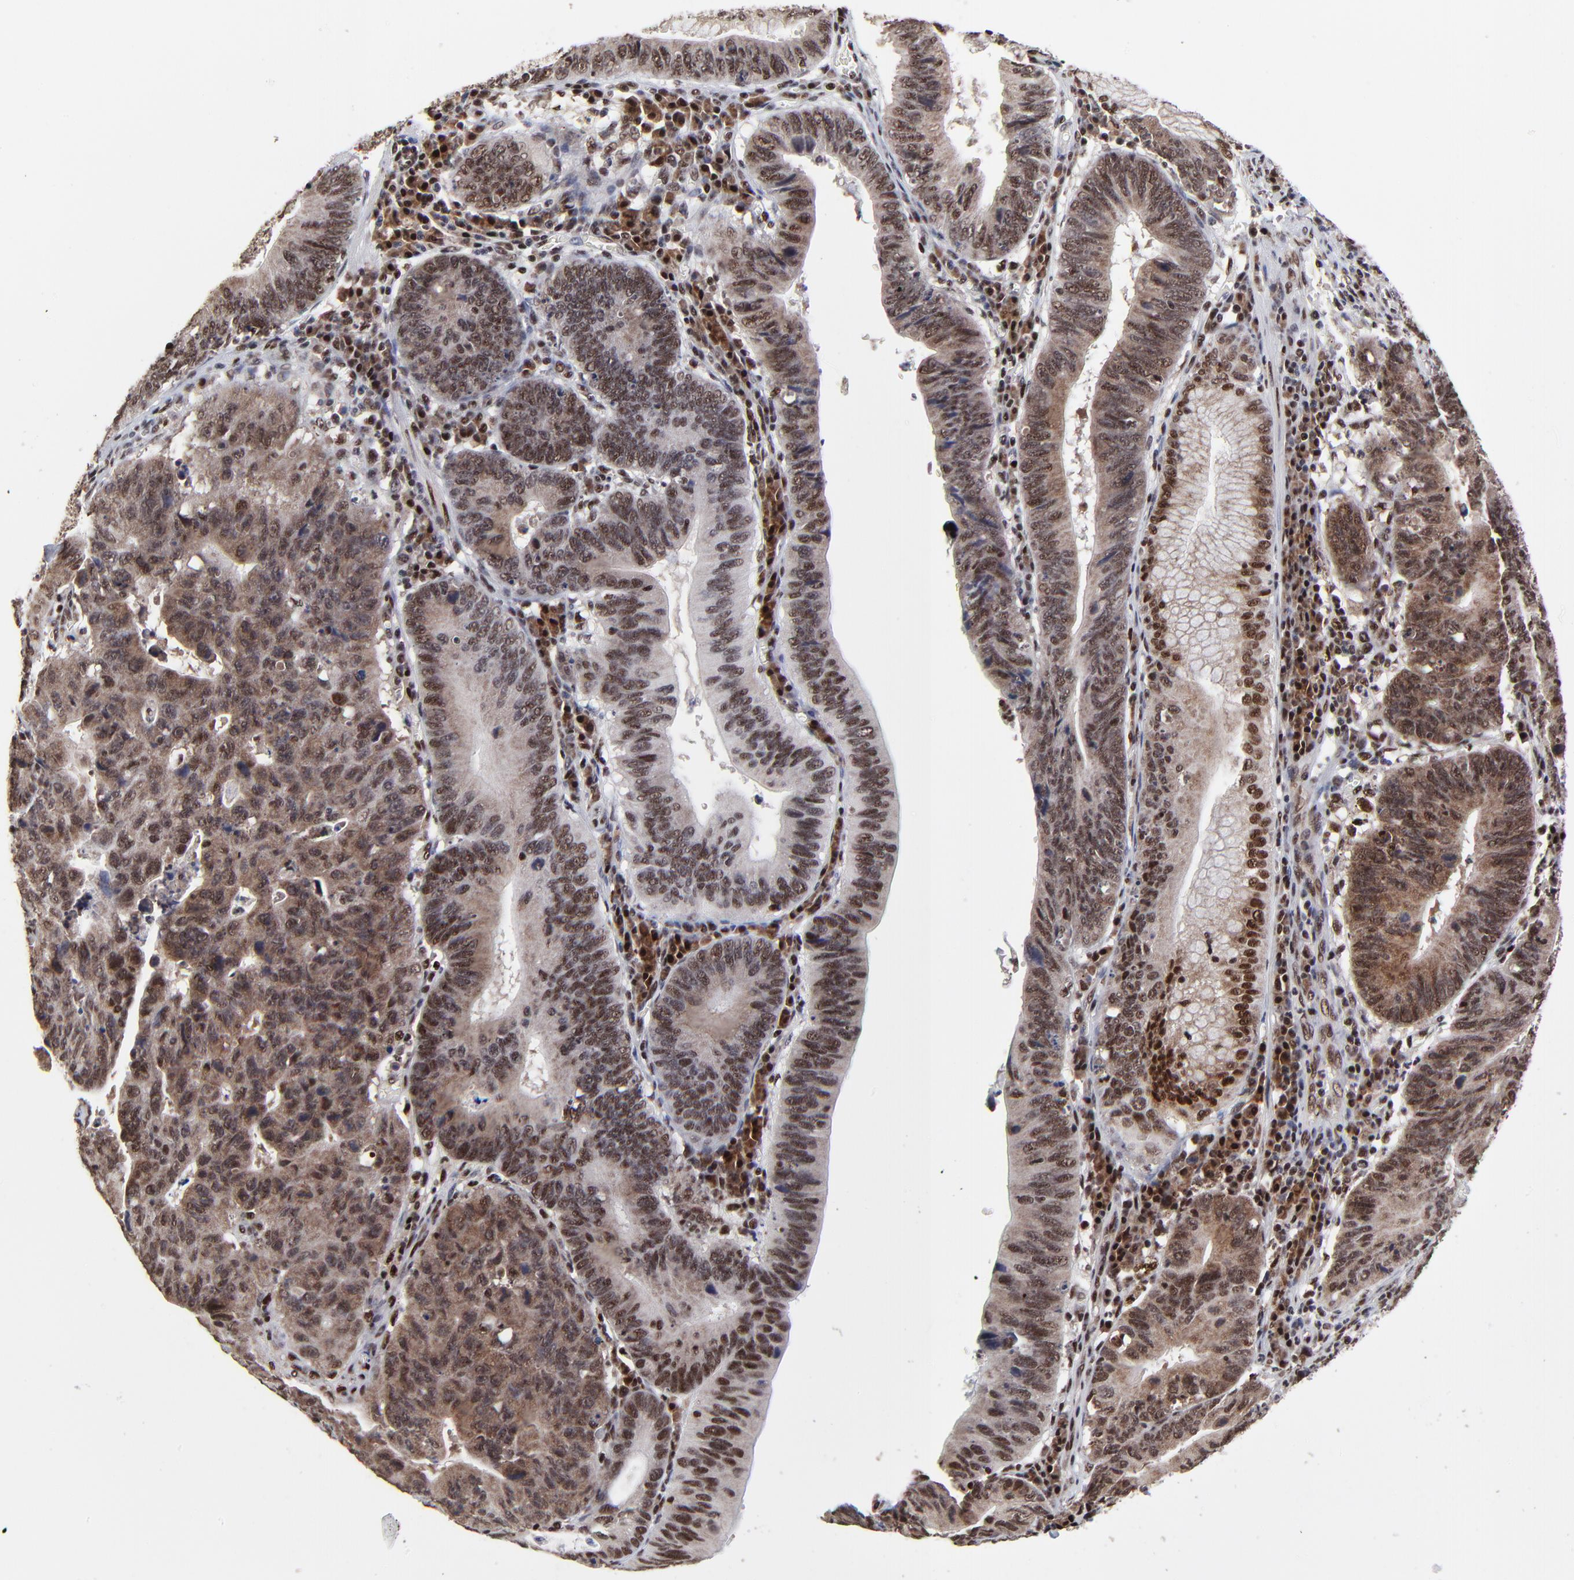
{"staining": {"intensity": "moderate", "quantity": ">75%", "location": "cytoplasmic/membranous,nuclear"}, "tissue": "stomach cancer", "cell_type": "Tumor cells", "image_type": "cancer", "snomed": [{"axis": "morphology", "description": "Adenocarcinoma, NOS"}, {"axis": "topography", "description": "Stomach"}], "caption": "An immunohistochemistry photomicrograph of tumor tissue is shown. Protein staining in brown highlights moderate cytoplasmic/membranous and nuclear positivity in stomach adenocarcinoma within tumor cells. The staining was performed using DAB (3,3'-diaminobenzidine), with brown indicating positive protein expression. Nuclei are stained blue with hematoxylin.", "gene": "RBM22", "patient": {"sex": "male", "age": 59}}